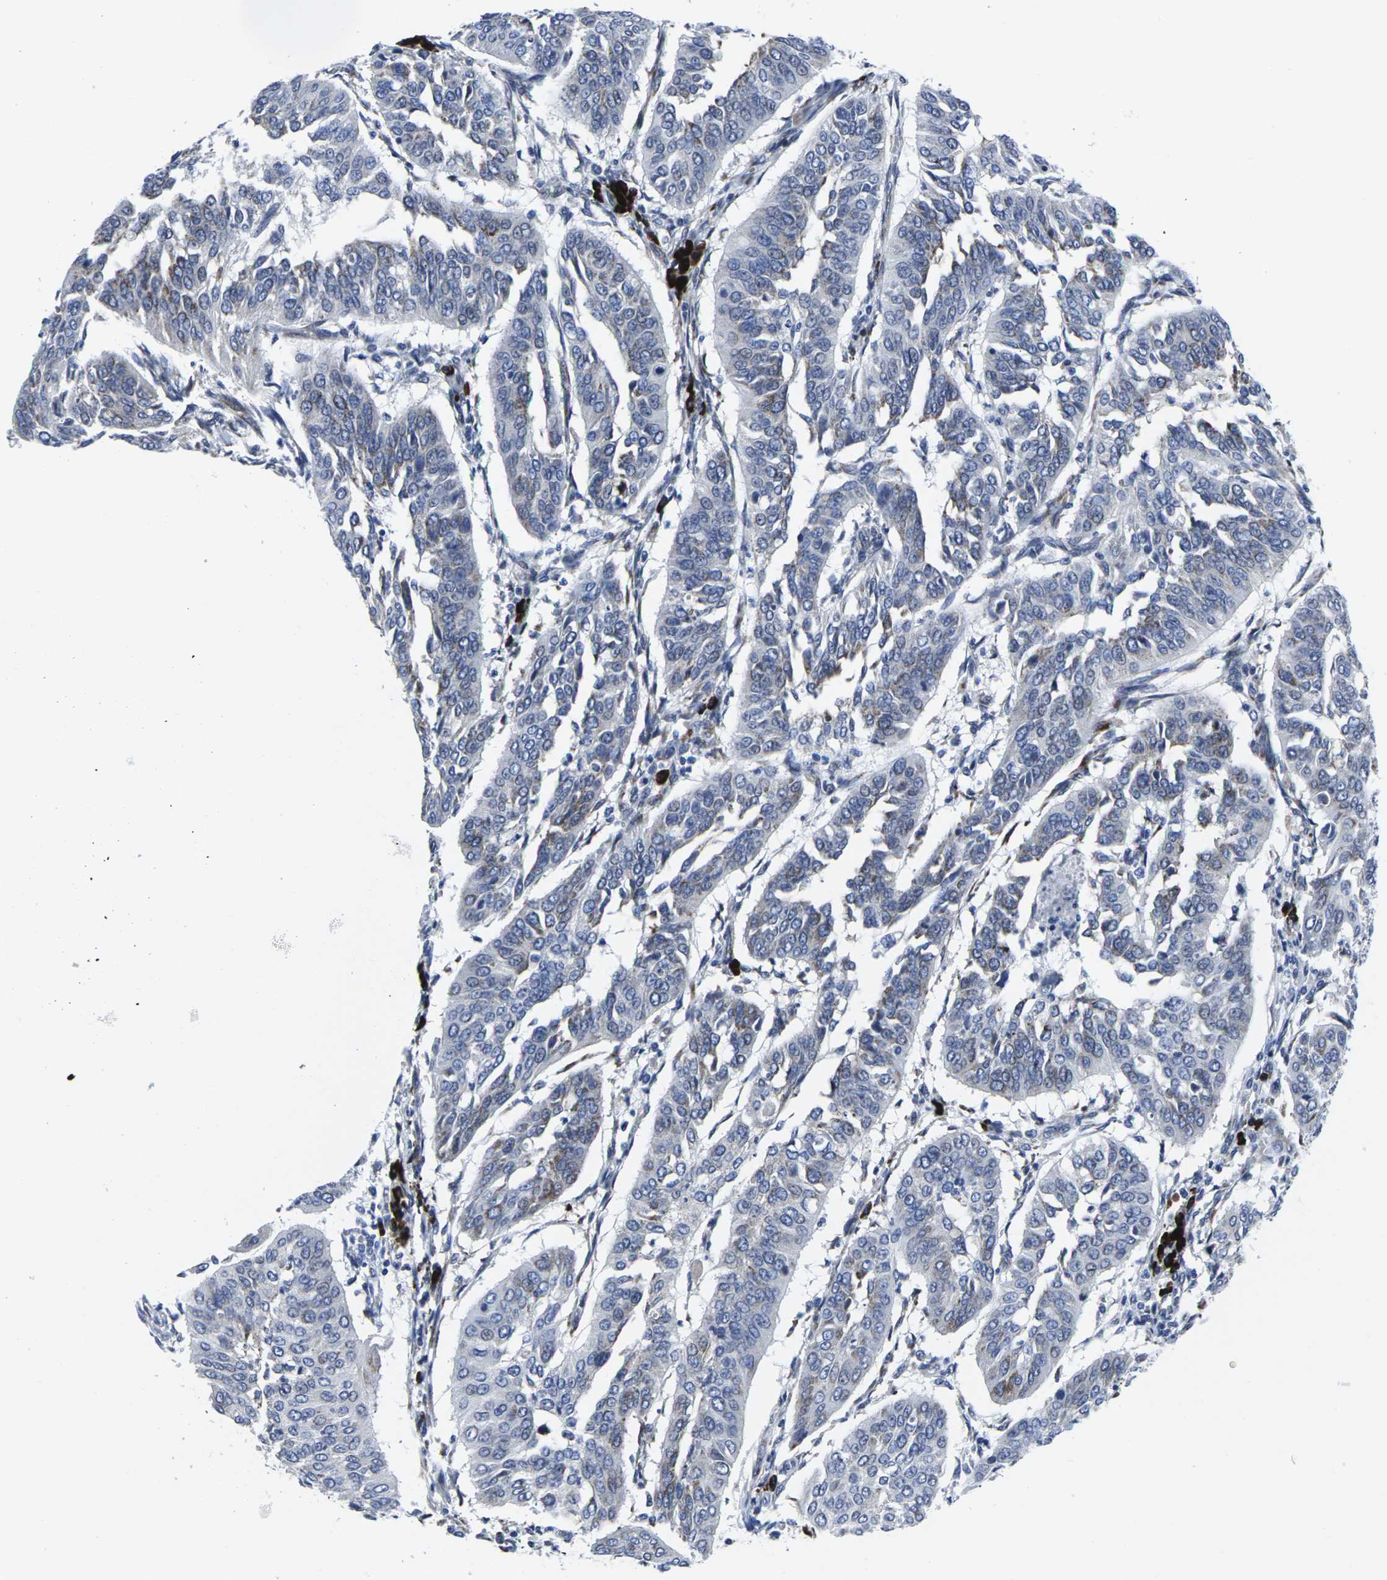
{"staining": {"intensity": "moderate", "quantity": "25%-75%", "location": "cytoplasmic/membranous"}, "tissue": "cervical cancer", "cell_type": "Tumor cells", "image_type": "cancer", "snomed": [{"axis": "morphology", "description": "Normal tissue, NOS"}, {"axis": "morphology", "description": "Squamous cell carcinoma, NOS"}, {"axis": "topography", "description": "Cervix"}], "caption": "A high-resolution image shows IHC staining of cervical squamous cell carcinoma, which exhibits moderate cytoplasmic/membranous positivity in about 25%-75% of tumor cells. The staining was performed using DAB, with brown indicating positive protein expression. Nuclei are stained blue with hematoxylin.", "gene": "RPN1", "patient": {"sex": "female", "age": 39}}